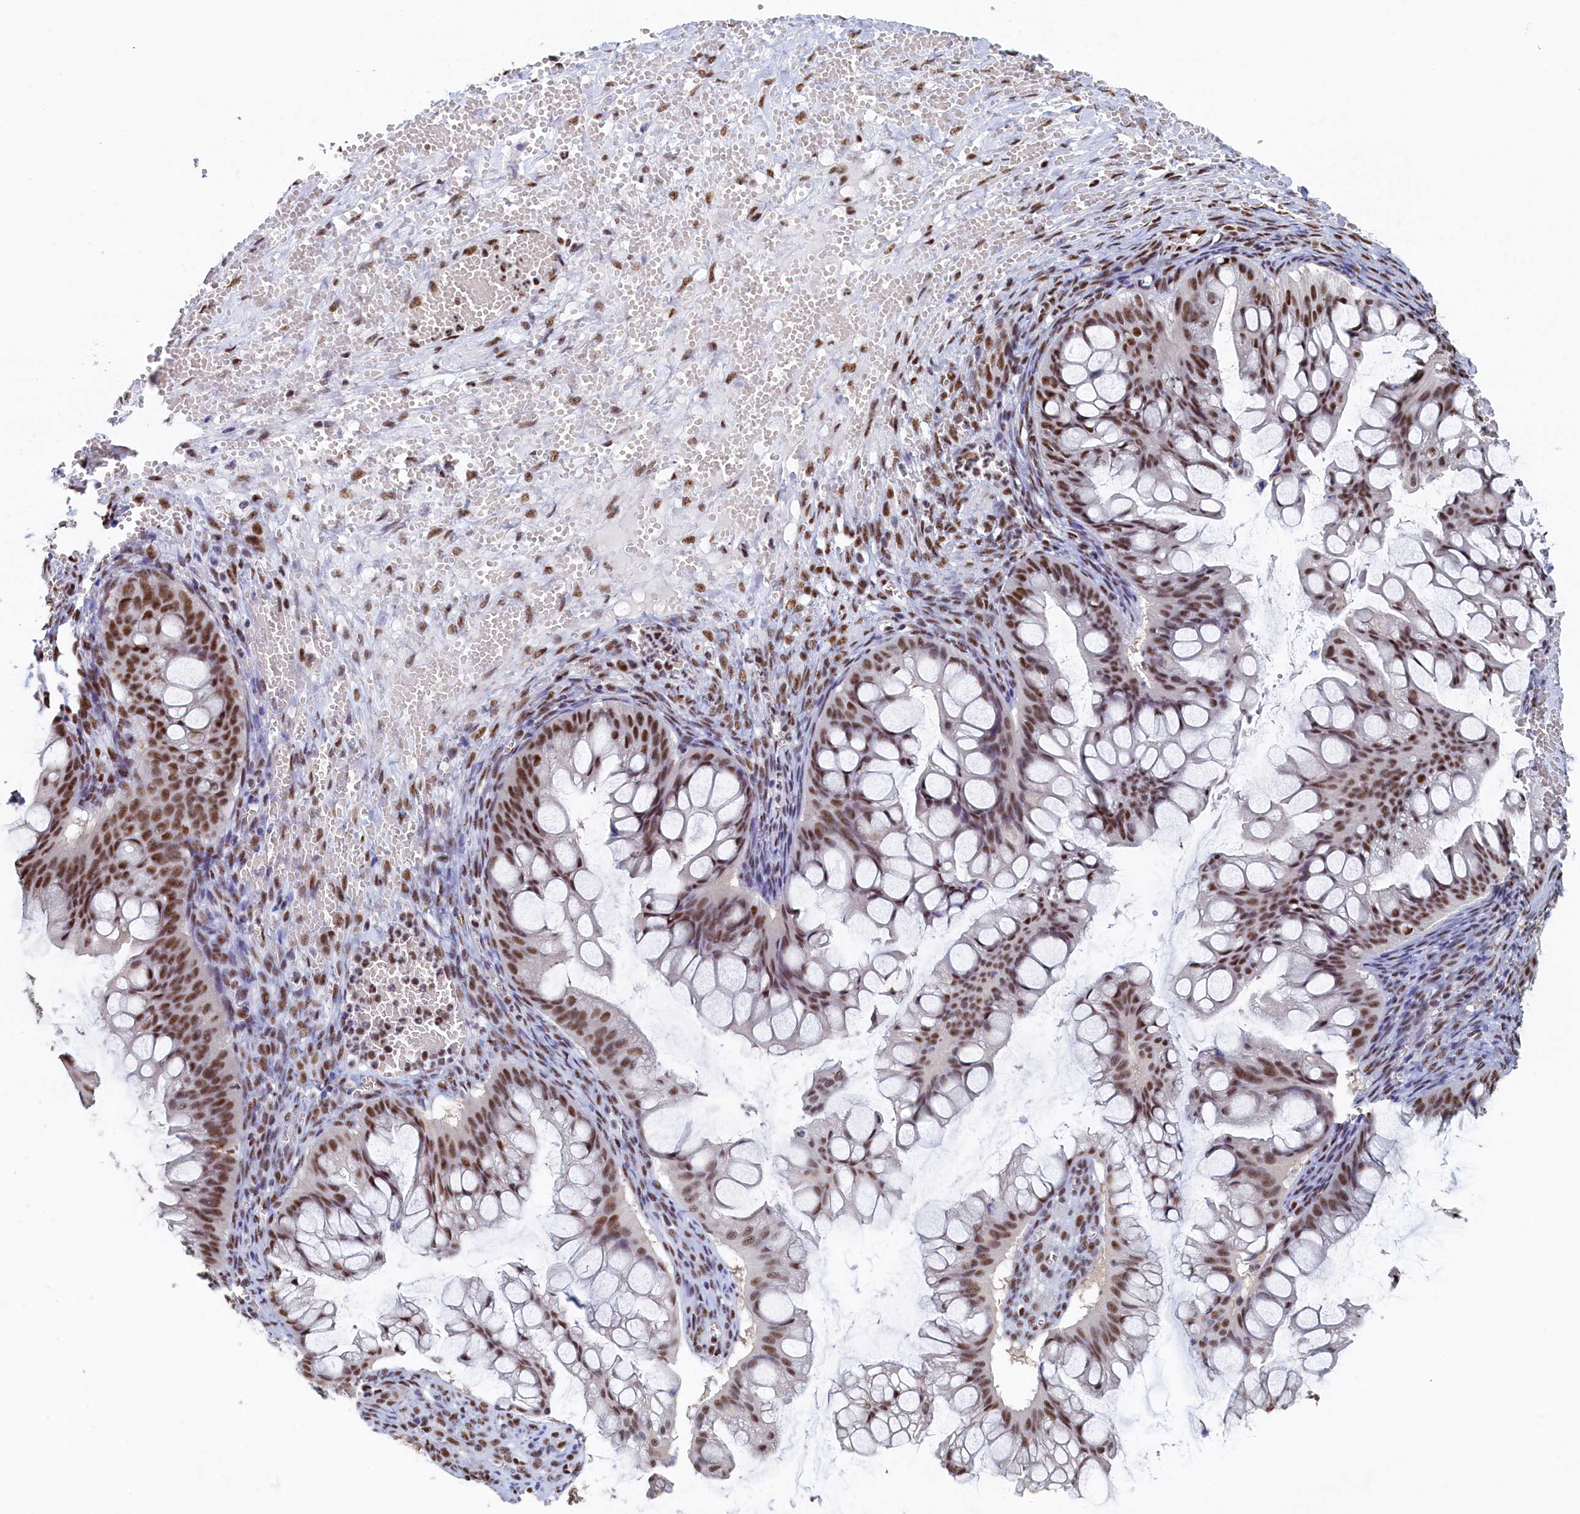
{"staining": {"intensity": "moderate", "quantity": ">75%", "location": "nuclear"}, "tissue": "ovarian cancer", "cell_type": "Tumor cells", "image_type": "cancer", "snomed": [{"axis": "morphology", "description": "Cystadenocarcinoma, mucinous, NOS"}, {"axis": "topography", "description": "Ovary"}], "caption": "Ovarian cancer was stained to show a protein in brown. There is medium levels of moderate nuclear expression in about >75% of tumor cells. The staining is performed using DAB brown chromogen to label protein expression. The nuclei are counter-stained blue using hematoxylin.", "gene": "MOSPD3", "patient": {"sex": "female", "age": 73}}